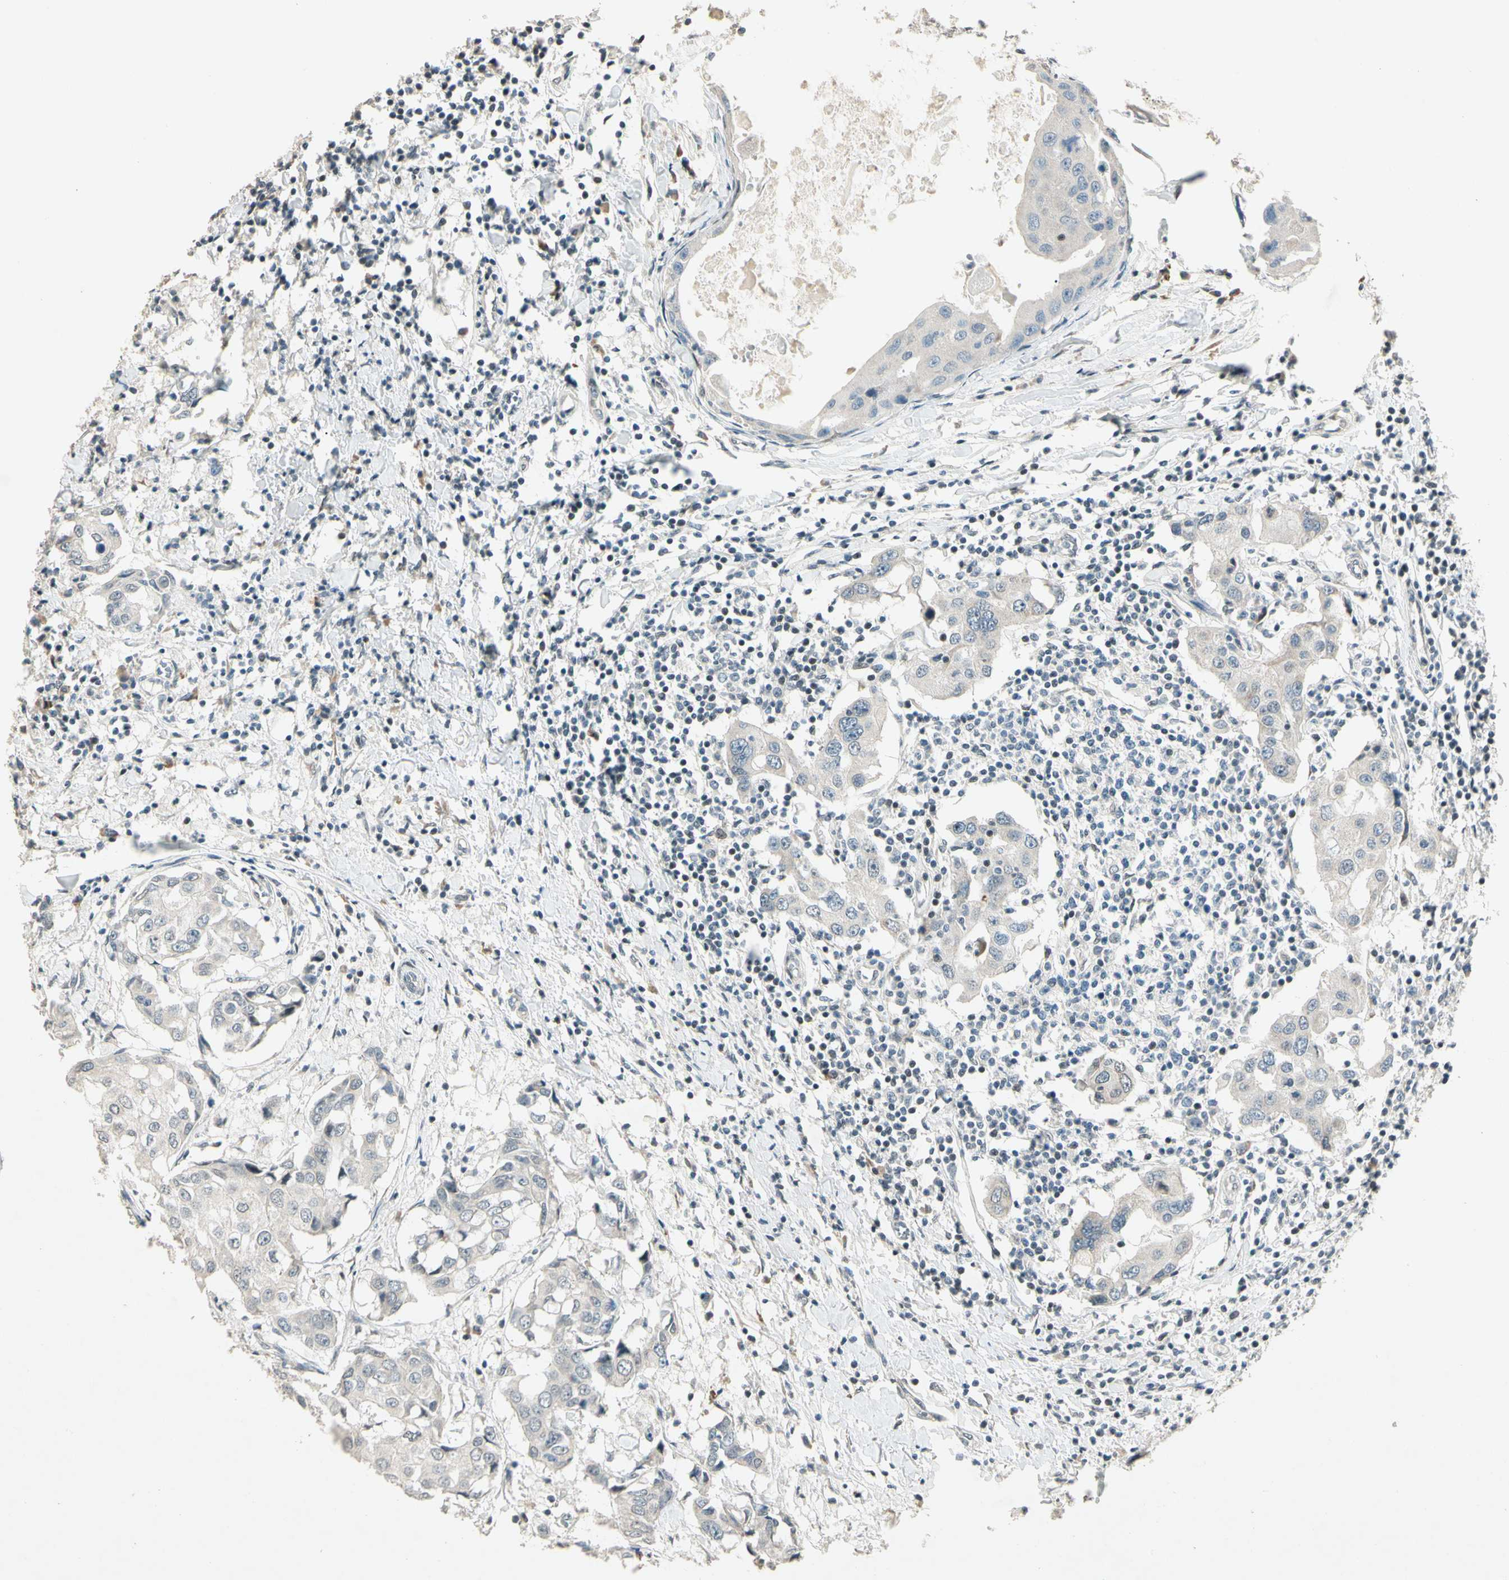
{"staining": {"intensity": "negative", "quantity": "none", "location": "none"}, "tissue": "breast cancer", "cell_type": "Tumor cells", "image_type": "cancer", "snomed": [{"axis": "morphology", "description": "Duct carcinoma"}, {"axis": "topography", "description": "Breast"}], "caption": "Tumor cells show no significant positivity in breast cancer (intraductal carcinoma).", "gene": "ZBTB4", "patient": {"sex": "female", "age": 27}}